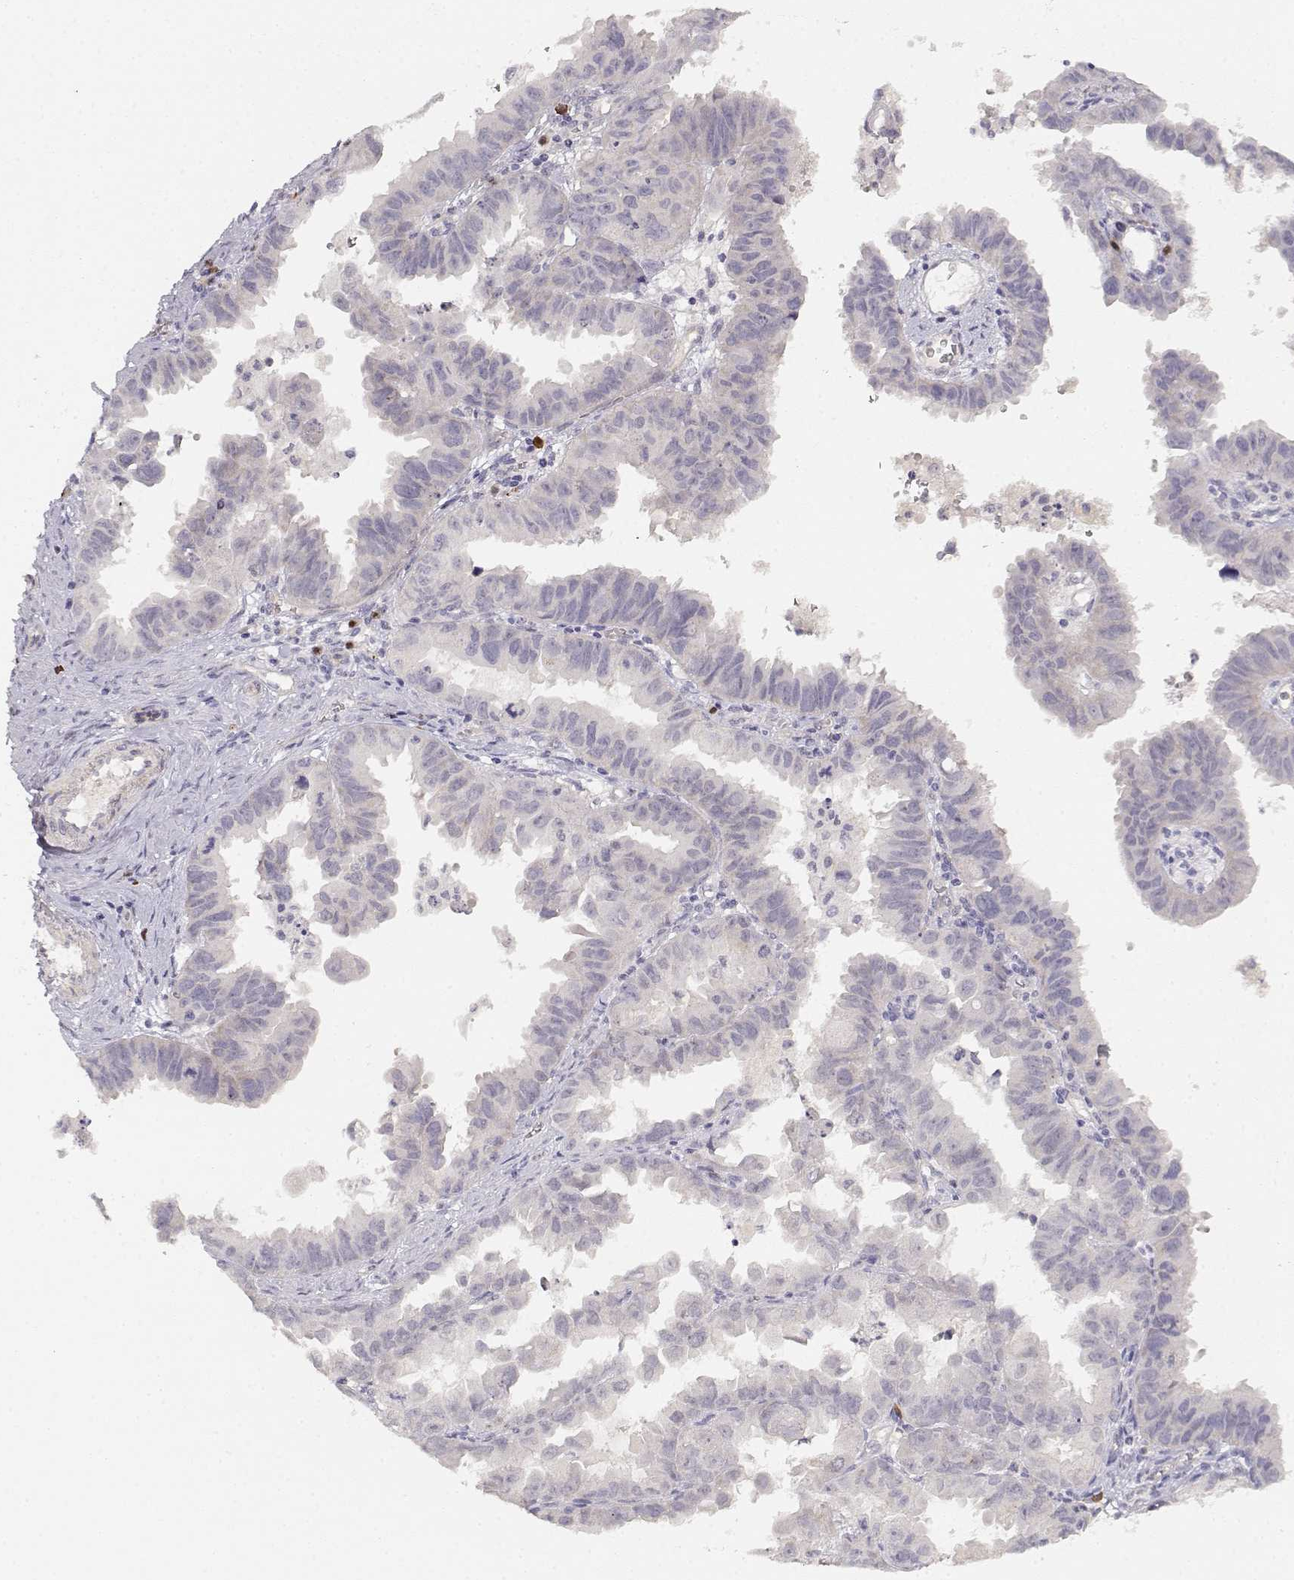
{"staining": {"intensity": "negative", "quantity": "none", "location": "none"}, "tissue": "ovarian cancer", "cell_type": "Tumor cells", "image_type": "cancer", "snomed": [{"axis": "morphology", "description": "Carcinoma, endometroid"}, {"axis": "topography", "description": "Ovary"}], "caption": "DAB (3,3'-diaminobenzidine) immunohistochemical staining of human ovarian cancer displays no significant staining in tumor cells.", "gene": "EAF2", "patient": {"sex": "female", "age": 85}}